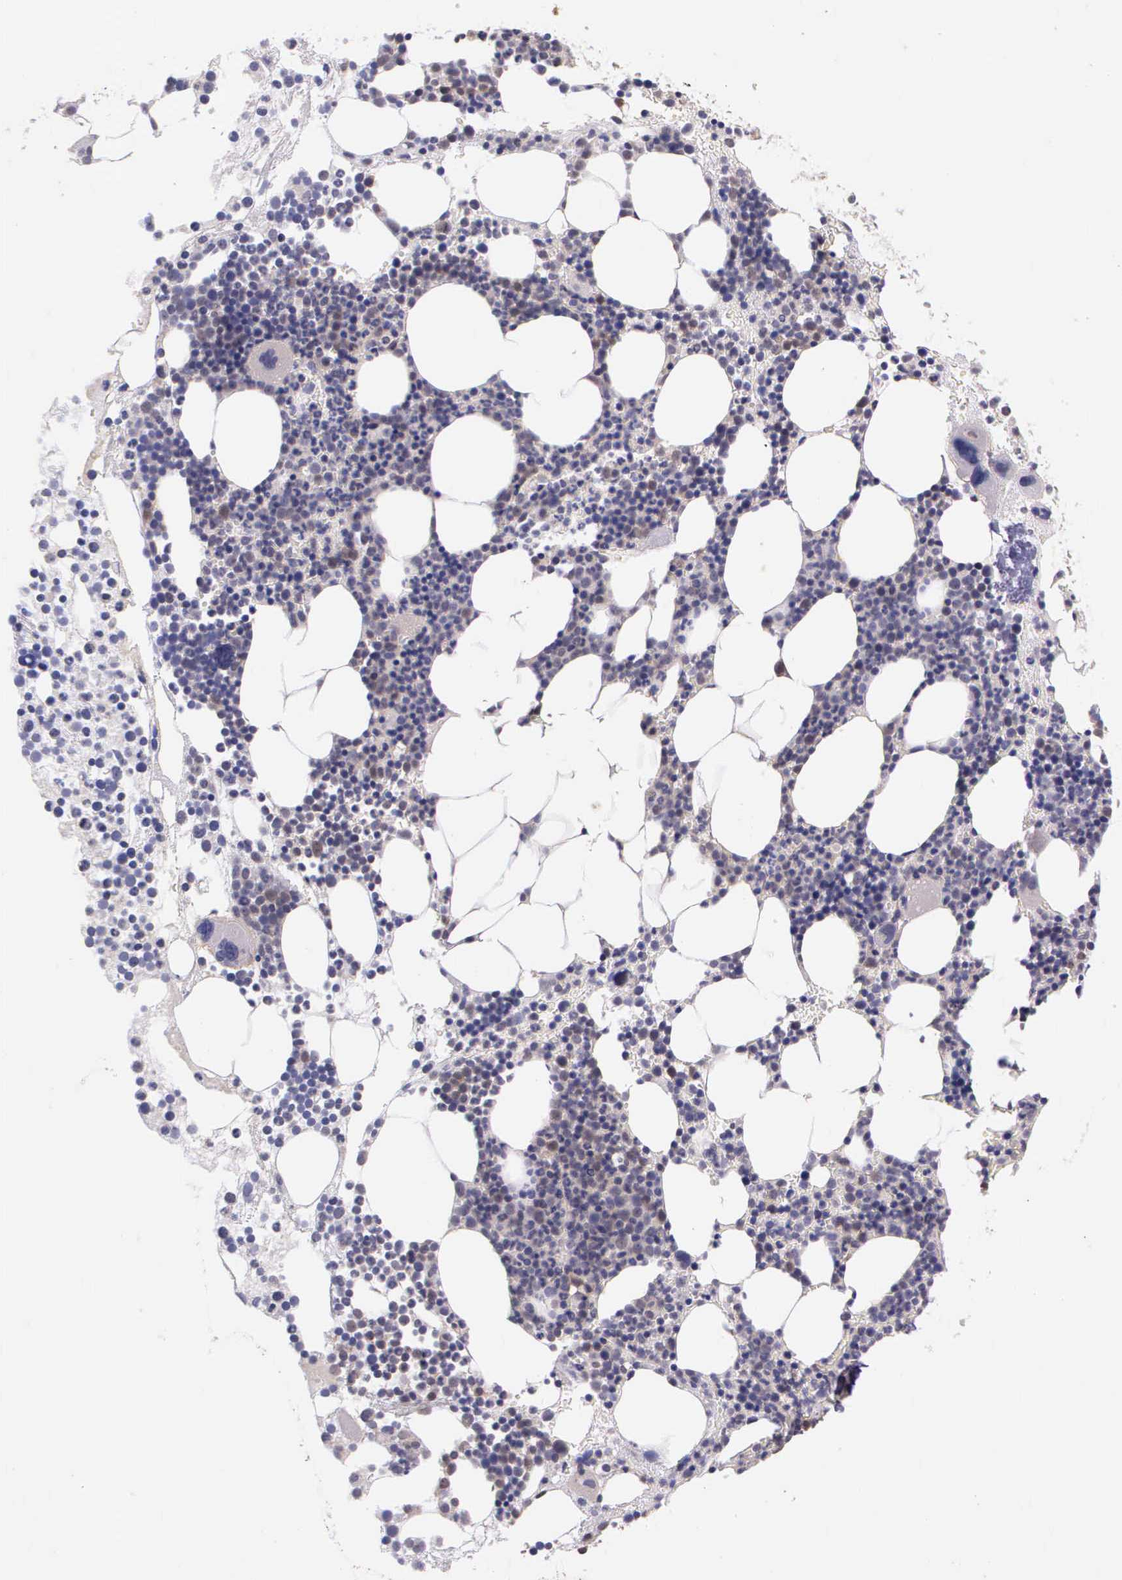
{"staining": {"intensity": "moderate", "quantity": "25%-75%", "location": "cytoplasmic/membranous,nuclear"}, "tissue": "bone marrow", "cell_type": "Hematopoietic cells", "image_type": "normal", "snomed": [{"axis": "morphology", "description": "Normal tissue, NOS"}, {"axis": "topography", "description": "Bone marrow"}], "caption": "DAB (3,3'-diaminobenzidine) immunohistochemical staining of normal human bone marrow displays moderate cytoplasmic/membranous,nuclear protein positivity in approximately 25%-75% of hematopoietic cells. (IHC, brightfield microscopy, high magnification).", "gene": "IGBP1P2", "patient": {"sex": "male", "age": 75}}